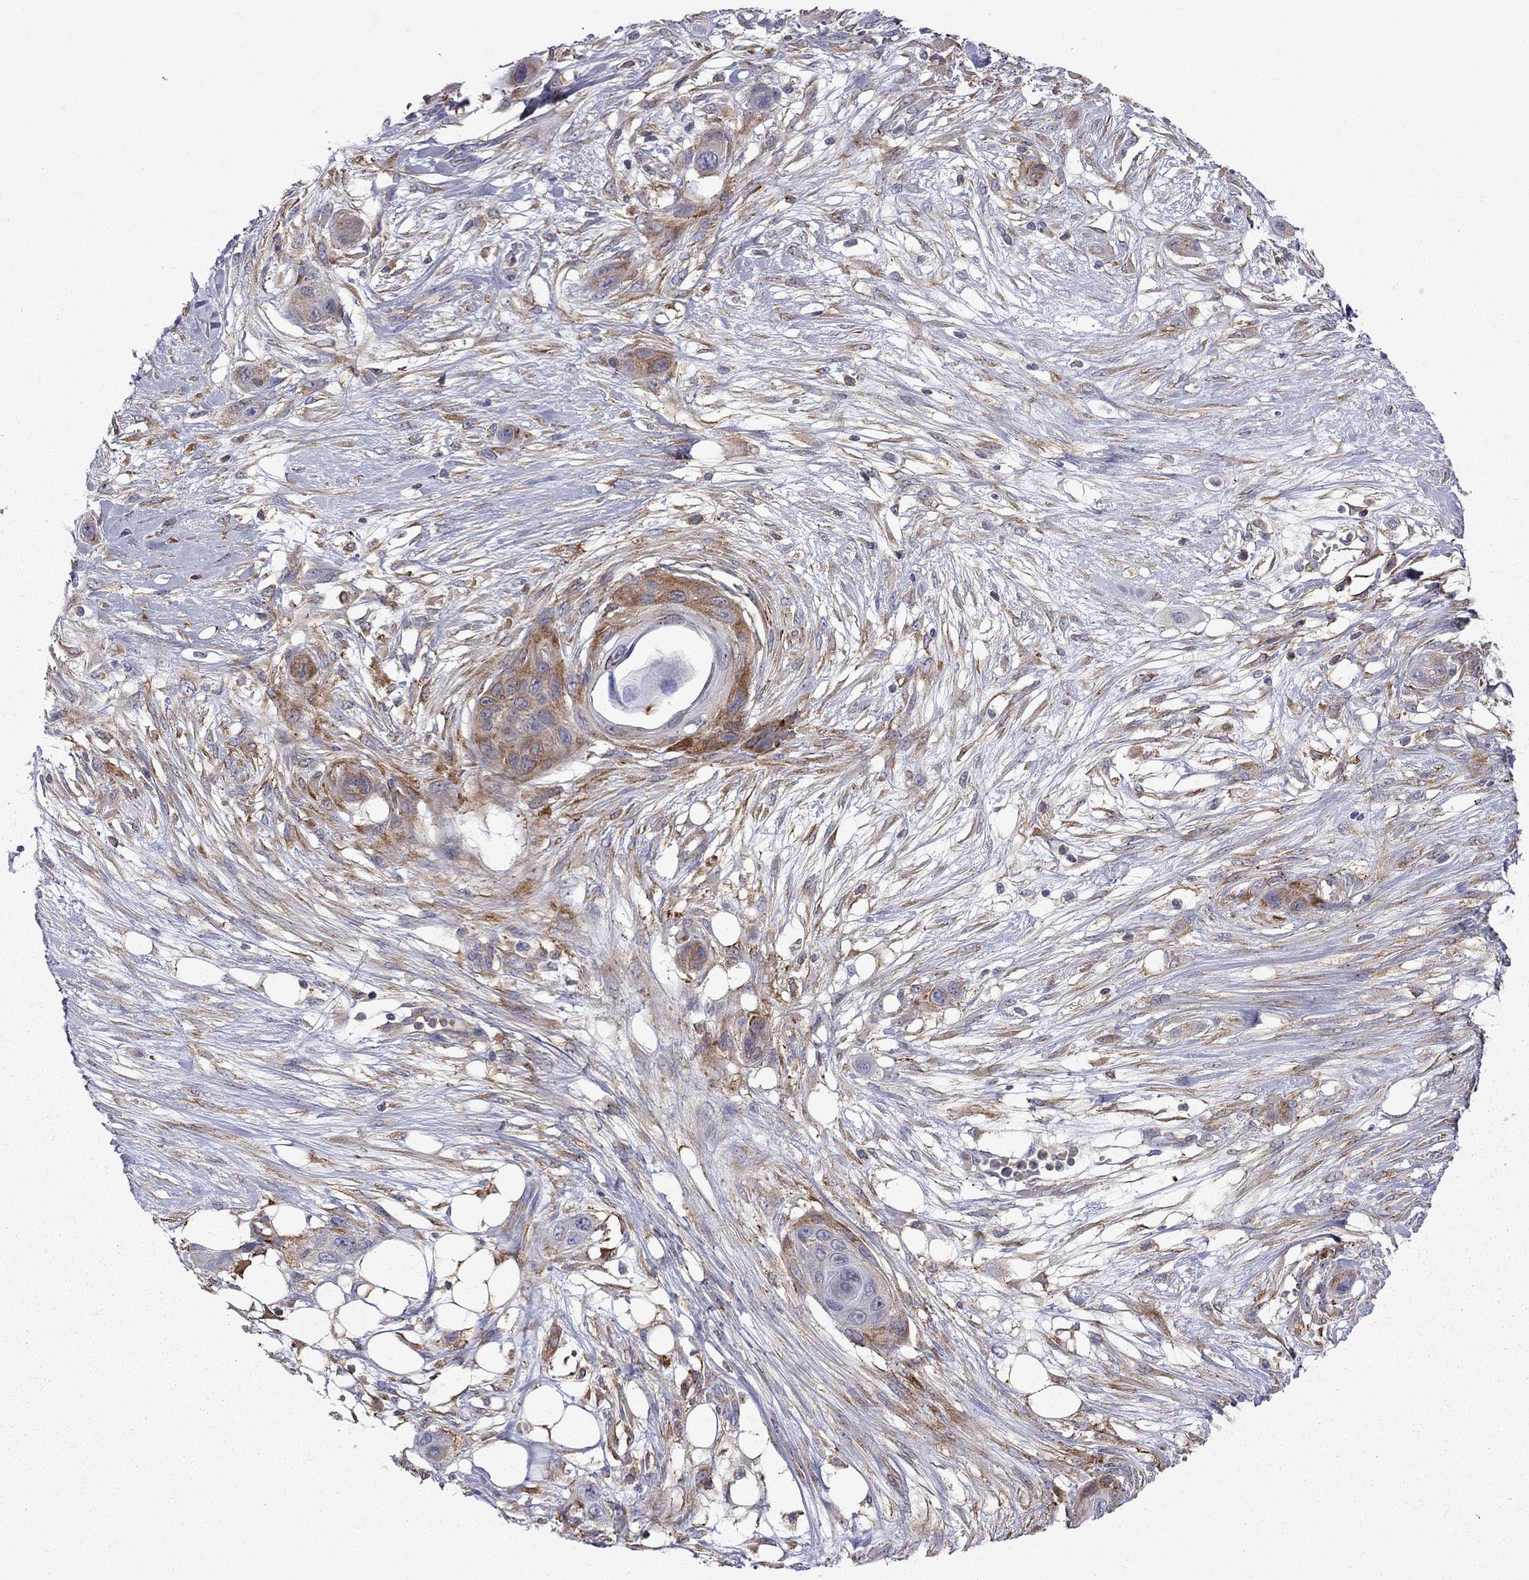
{"staining": {"intensity": "moderate", "quantity": "<25%", "location": "cytoplasmic/membranous"}, "tissue": "skin cancer", "cell_type": "Tumor cells", "image_type": "cancer", "snomed": [{"axis": "morphology", "description": "Squamous cell carcinoma, NOS"}, {"axis": "topography", "description": "Skin"}], "caption": "An immunohistochemistry image of neoplastic tissue is shown. Protein staining in brown highlights moderate cytoplasmic/membranous positivity in skin cancer (squamous cell carcinoma) within tumor cells. The staining was performed using DAB (3,3'-diaminobenzidine), with brown indicating positive protein expression. Nuclei are stained blue with hematoxylin.", "gene": "EIF4E3", "patient": {"sex": "male", "age": 79}}